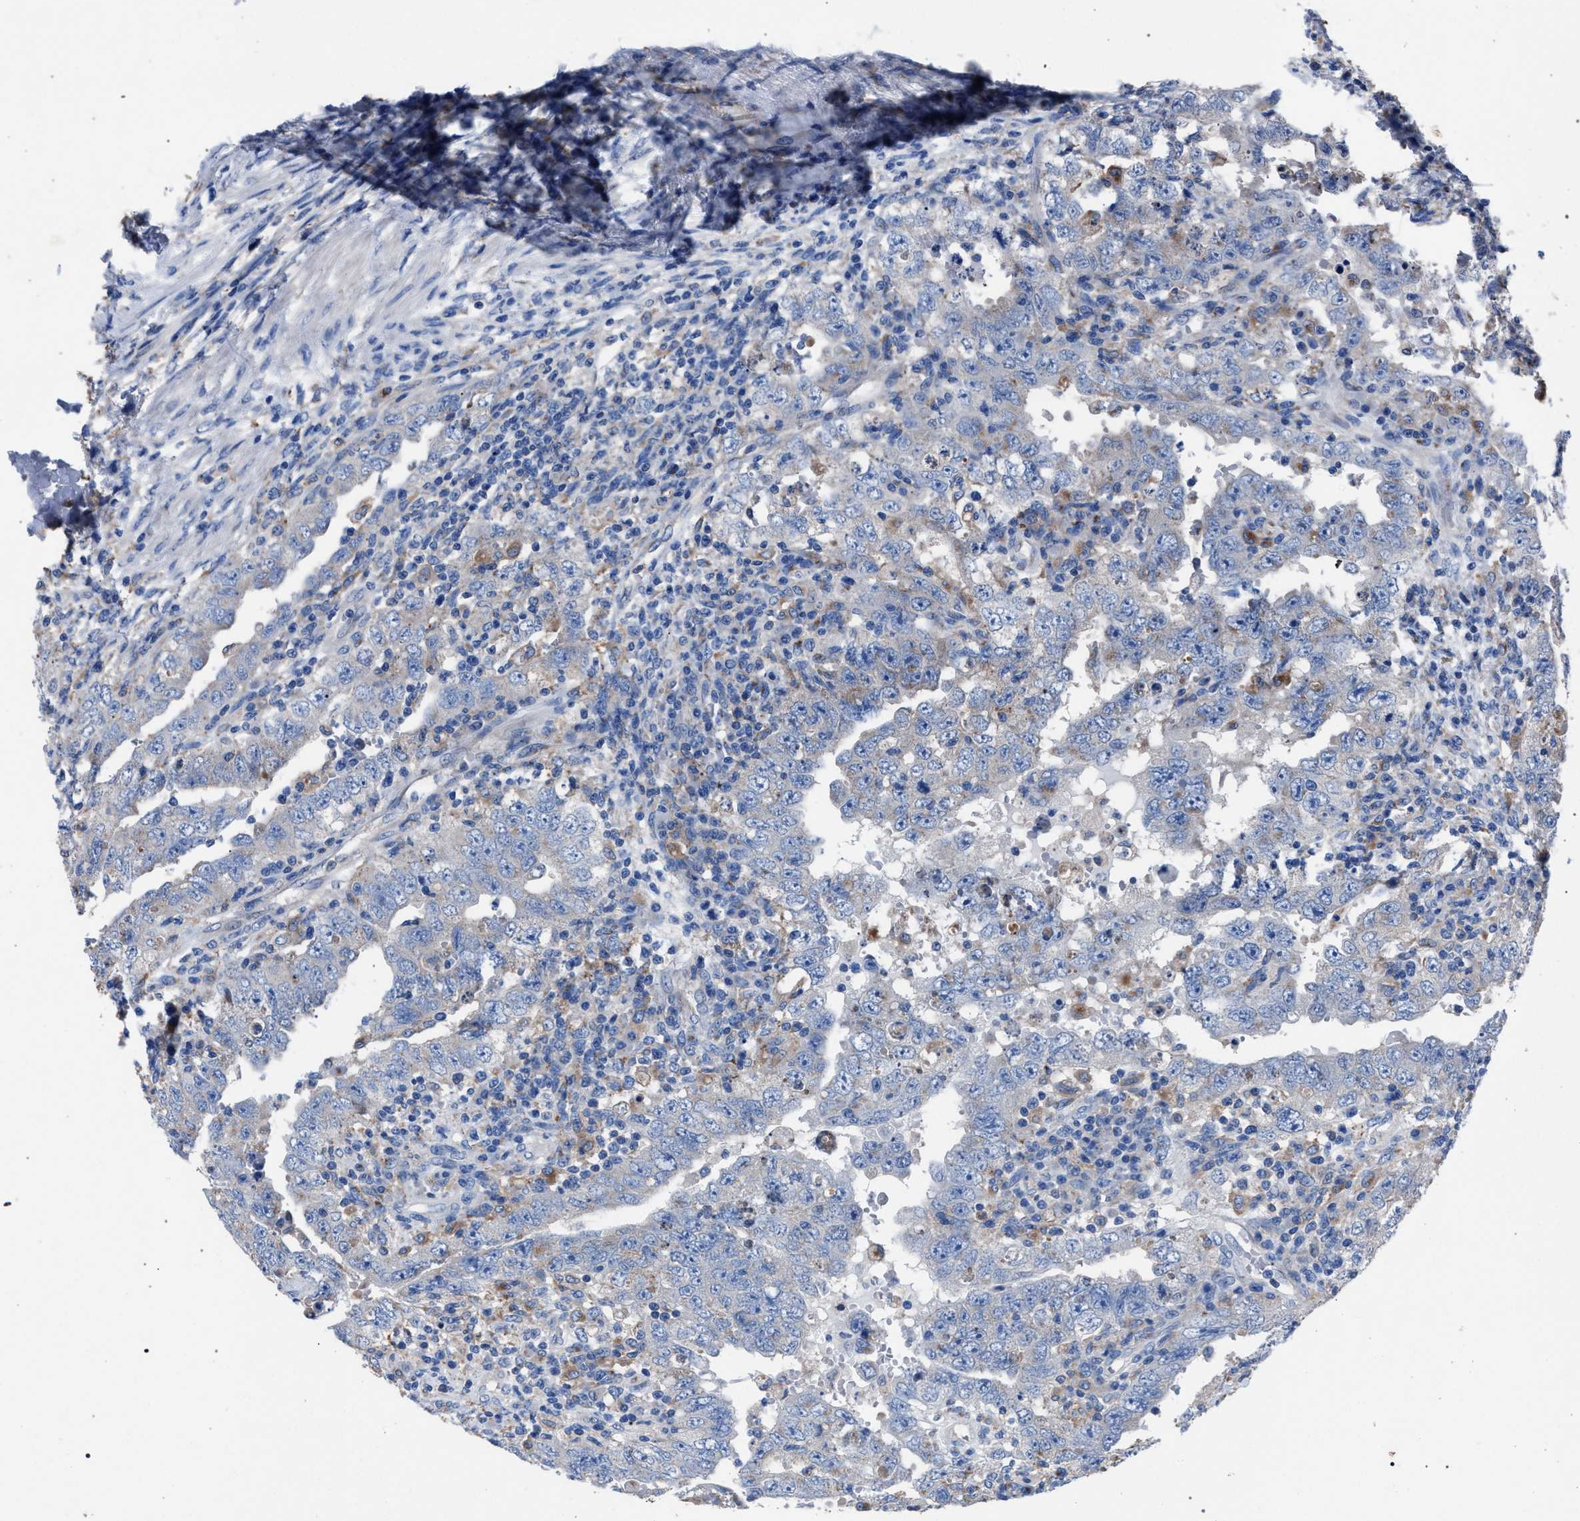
{"staining": {"intensity": "negative", "quantity": "none", "location": "none"}, "tissue": "testis cancer", "cell_type": "Tumor cells", "image_type": "cancer", "snomed": [{"axis": "morphology", "description": "Carcinoma, Embryonal, NOS"}, {"axis": "topography", "description": "Testis"}], "caption": "This is an immunohistochemistry histopathology image of human testis embryonal carcinoma. There is no expression in tumor cells.", "gene": "ATP6V0A1", "patient": {"sex": "male", "age": 26}}